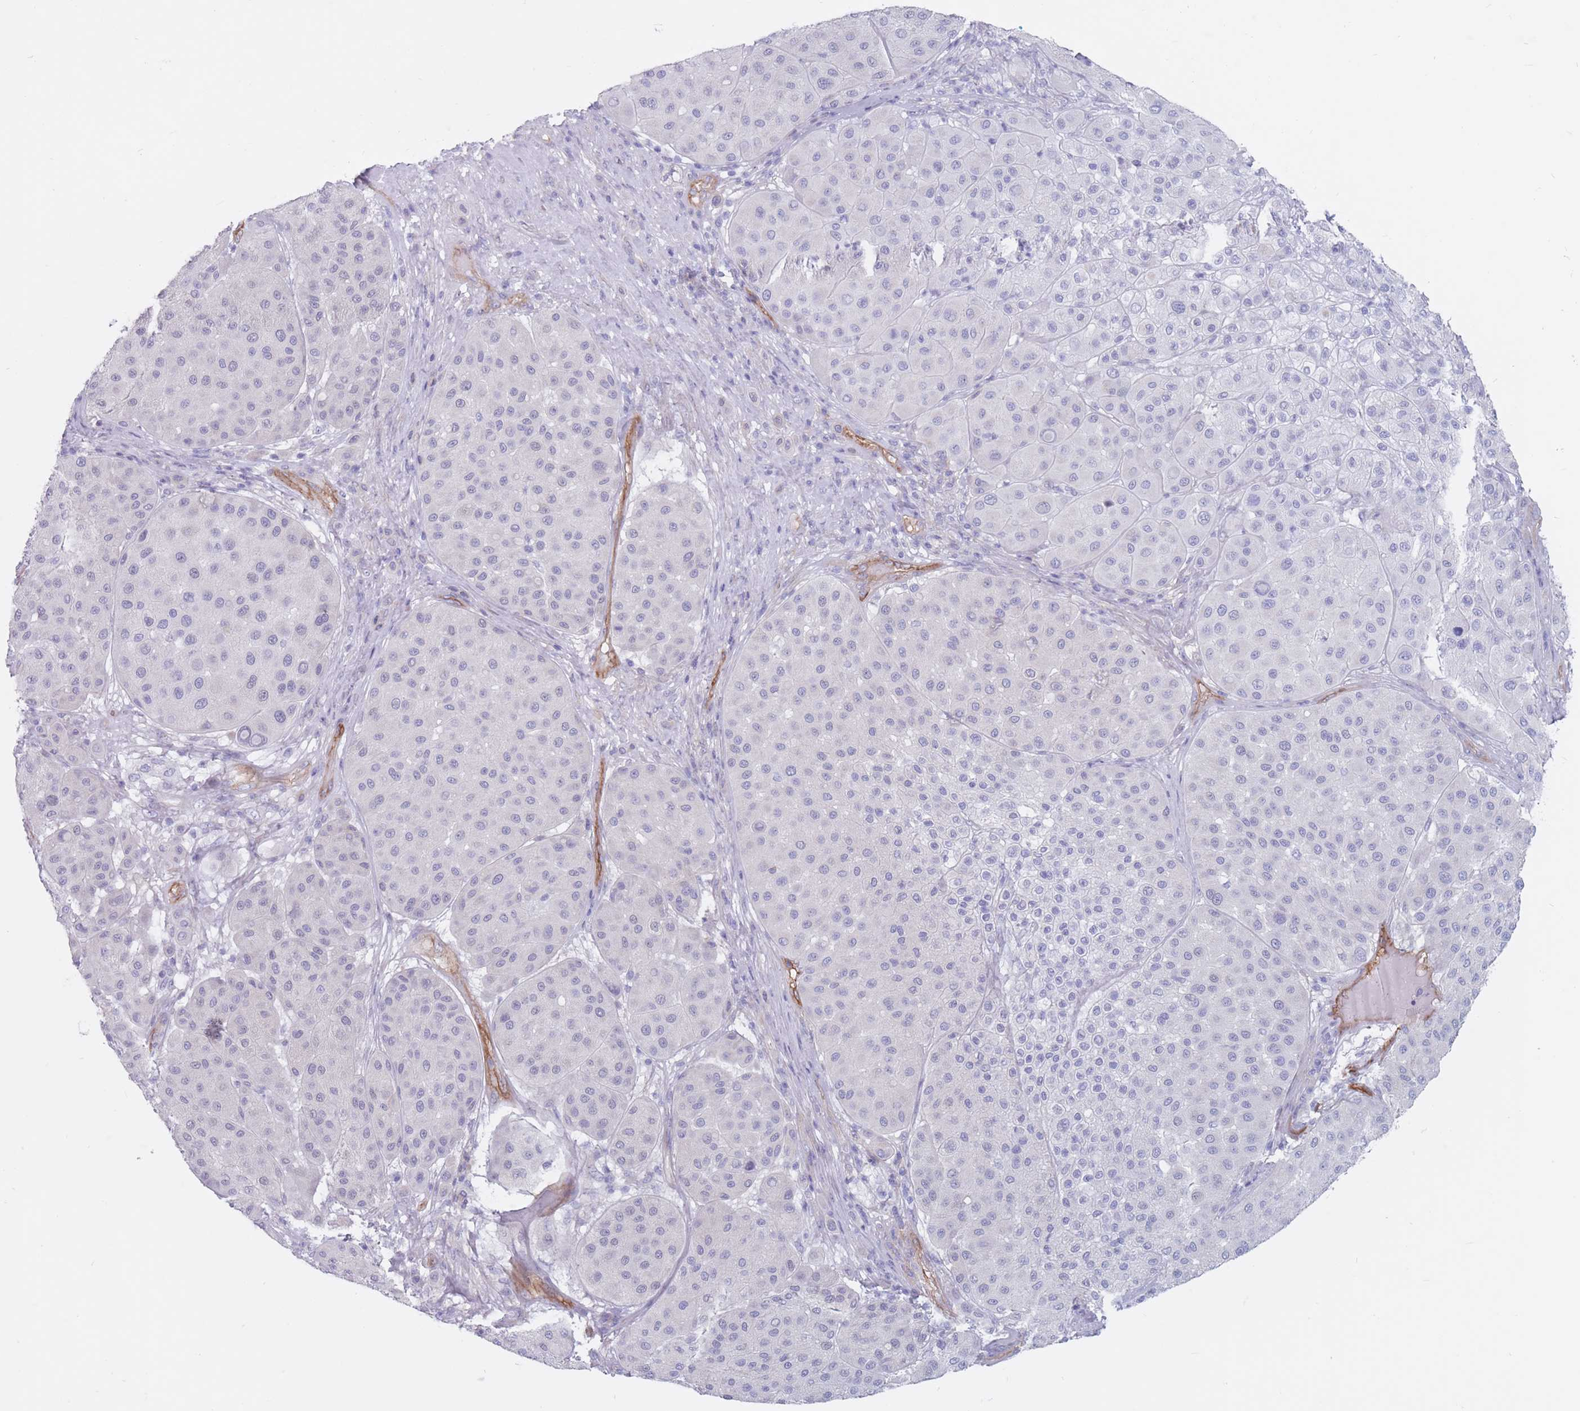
{"staining": {"intensity": "negative", "quantity": "none", "location": "none"}, "tissue": "melanoma", "cell_type": "Tumor cells", "image_type": "cancer", "snomed": [{"axis": "morphology", "description": "Malignant melanoma, Metastatic site"}, {"axis": "topography", "description": "Smooth muscle"}], "caption": "Immunohistochemical staining of malignant melanoma (metastatic site) exhibits no significant positivity in tumor cells.", "gene": "PLPP1", "patient": {"sex": "male", "age": 41}}